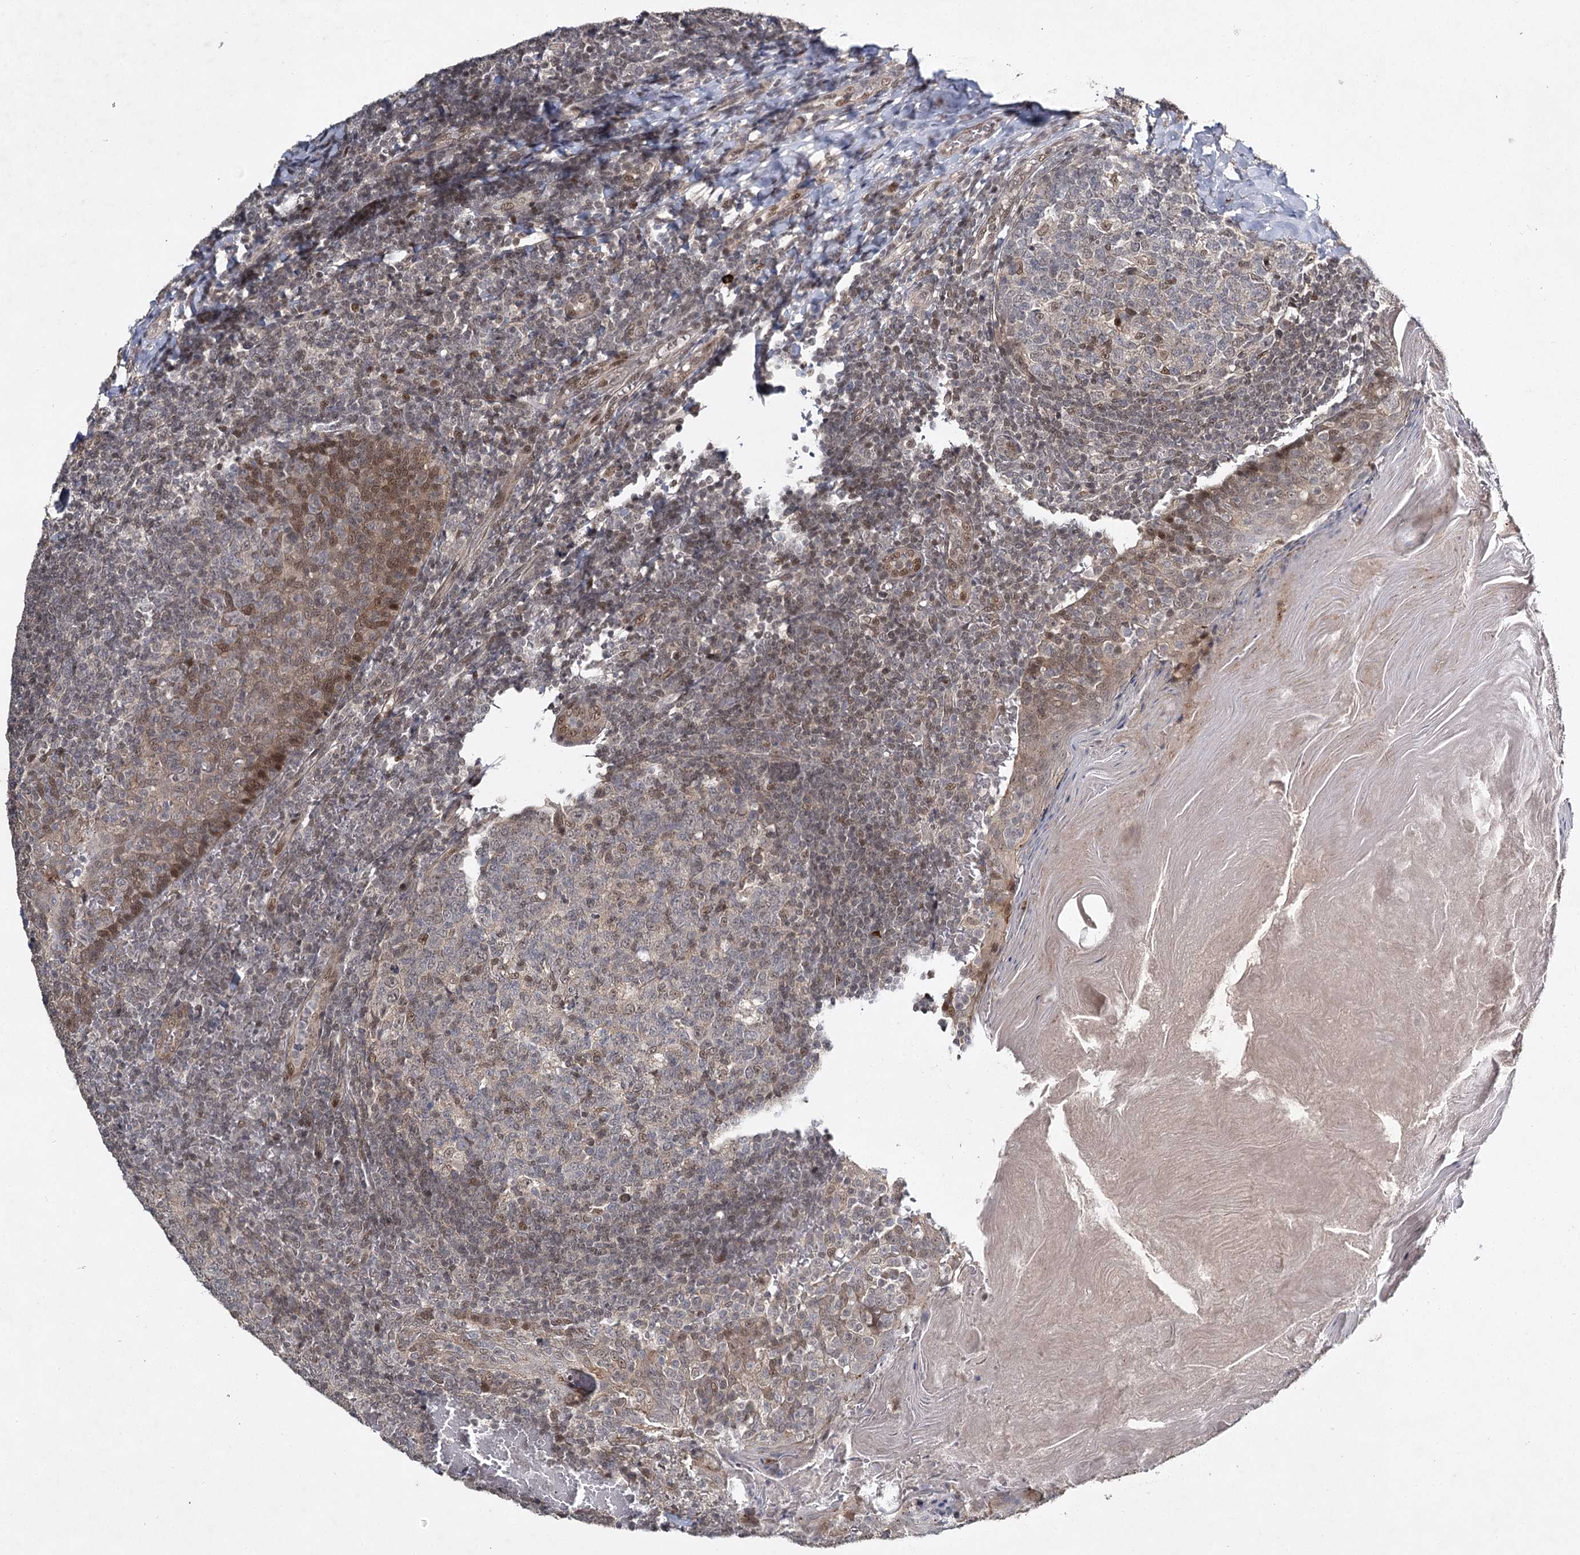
{"staining": {"intensity": "weak", "quantity": "<25%", "location": "nuclear"}, "tissue": "tonsil", "cell_type": "Germinal center cells", "image_type": "normal", "snomed": [{"axis": "morphology", "description": "Normal tissue, NOS"}, {"axis": "topography", "description": "Tonsil"}], "caption": "An immunohistochemistry (IHC) histopathology image of normal tonsil is shown. There is no staining in germinal center cells of tonsil.", "gene": "DCUN1D4", "patient": {"sex": "female", "age": 19}}